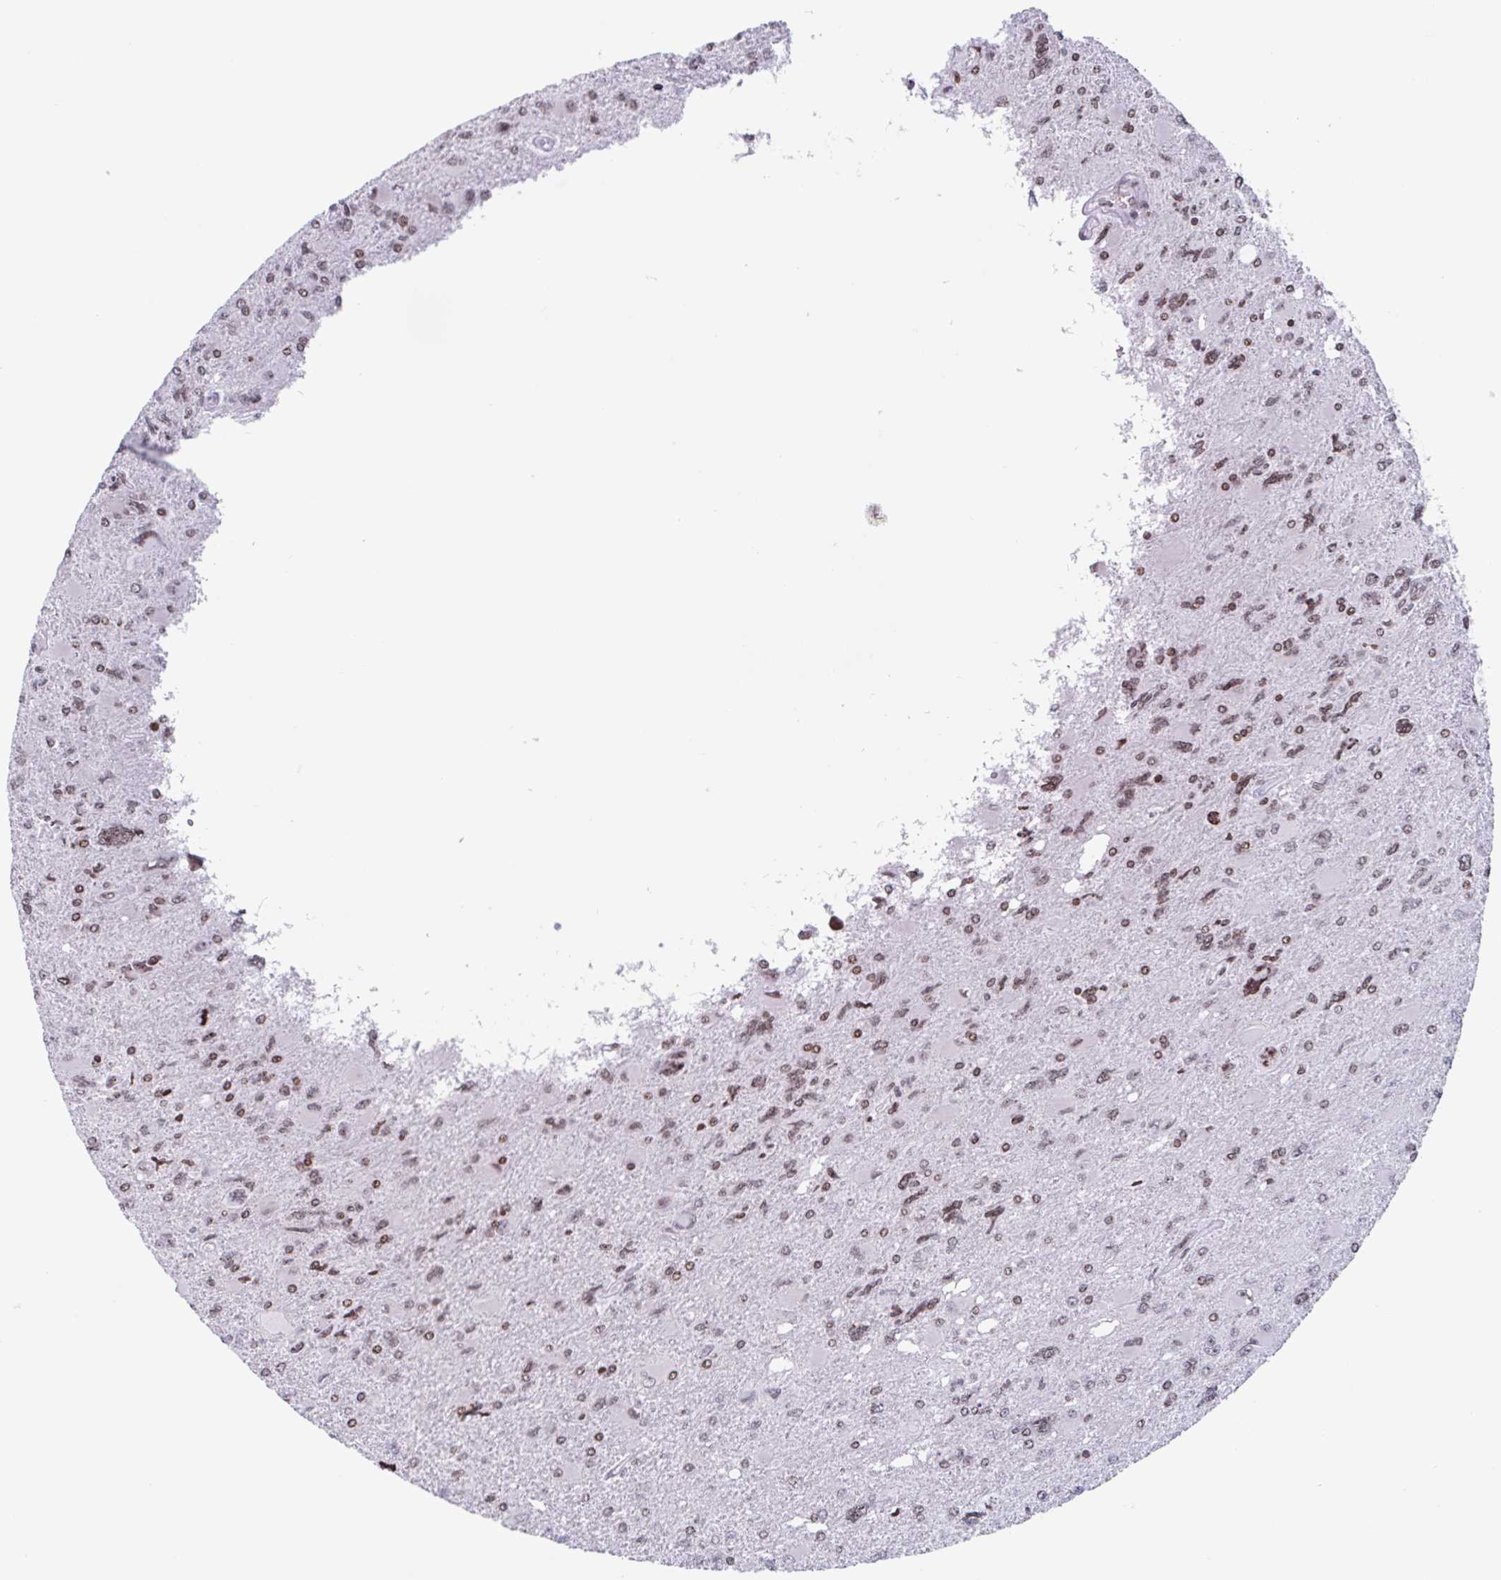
{"staining": {"intensity": "moderate", "quantity": "25%-75%", "location": "nuclear"}, "tissue": "glioma", "cell_type": "Tumor cells", "image_type": "cancer", "snomed": [{"axis": "morphology", "description": "Glioma, malignant, High grade"}, {"axis": "topography", "description": "Brain"}], "caption": "Brown immunohistochemical staining in glioma exhibits moderate nuclear staining in approximately 25%-75% of tumor cells. The staining was performed using DAB (3,3'-diaminobenzidine) to visualize the protein expression in brown, while the nuclei were stained in blue with hematoxylin (Magnification: 20x).", "gene": "NOL6", "patient": {"sex": "male", "age": 67}}